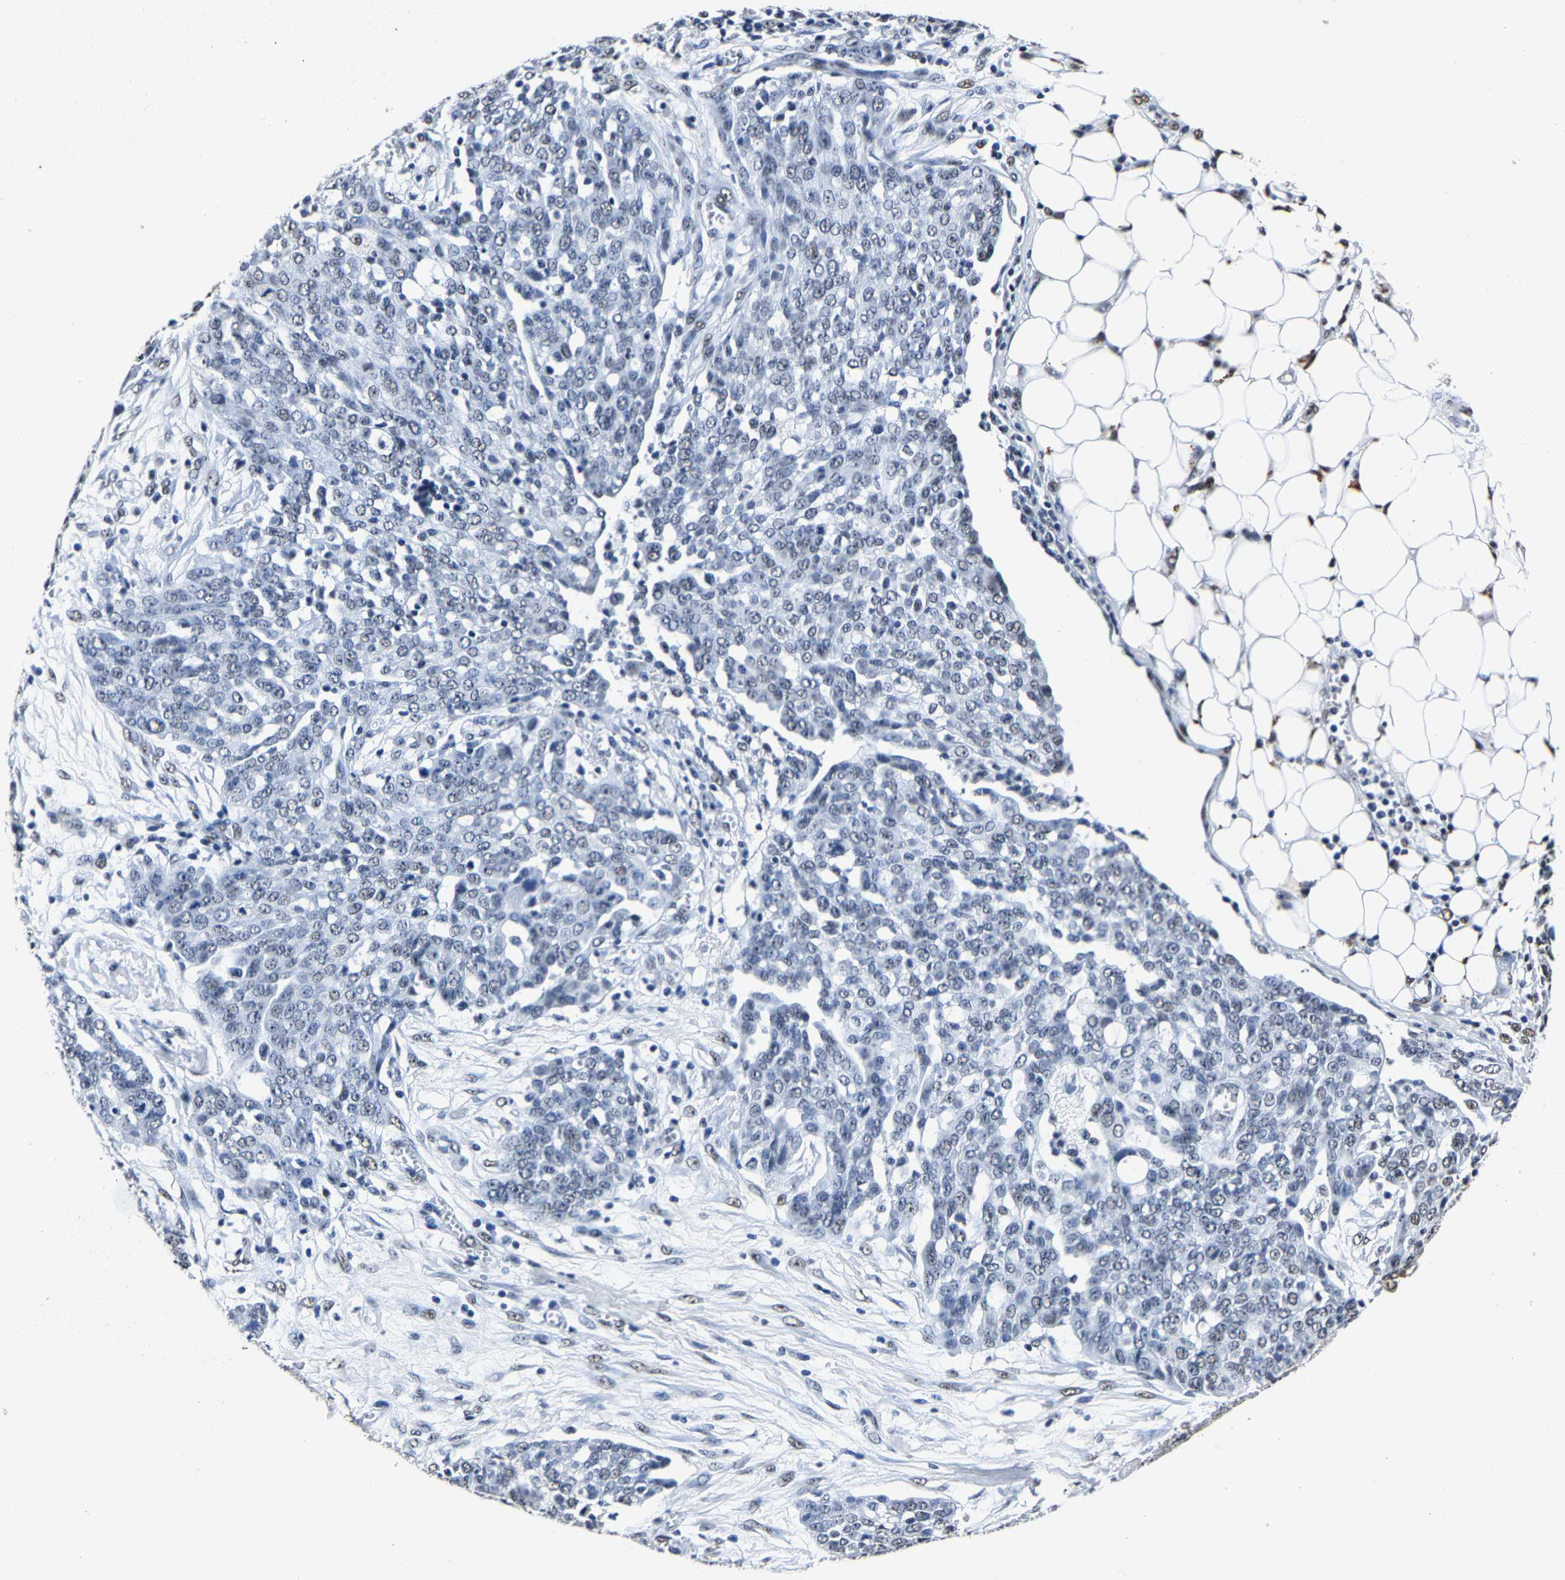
{"staining": {"intensity": "weak", "quantity": "25%-75%", "location": "nuclear"}, "tissue": "ovarian cancer", "cell_type": "Tumor cells", "image_type": "cancer", "snomed": [{"axis": "morphology", "description": "Cystadenocarcinoma, serous, NOS"}, {"axis": "topography", "description": "Soft tissue"}, {"axis": "topography", "description": "Ovary"}], "caption": "Immunohistochemistry histopathology image of neoplastic tissue: human ovarian cancer stained using IHC displays low levels of weak protein expression localized specifically in the nuclear of tumor cells, appearing as a nuclear brown color.", "gene": "RBM45", "patient": {"sex": "female", "age": 57}}